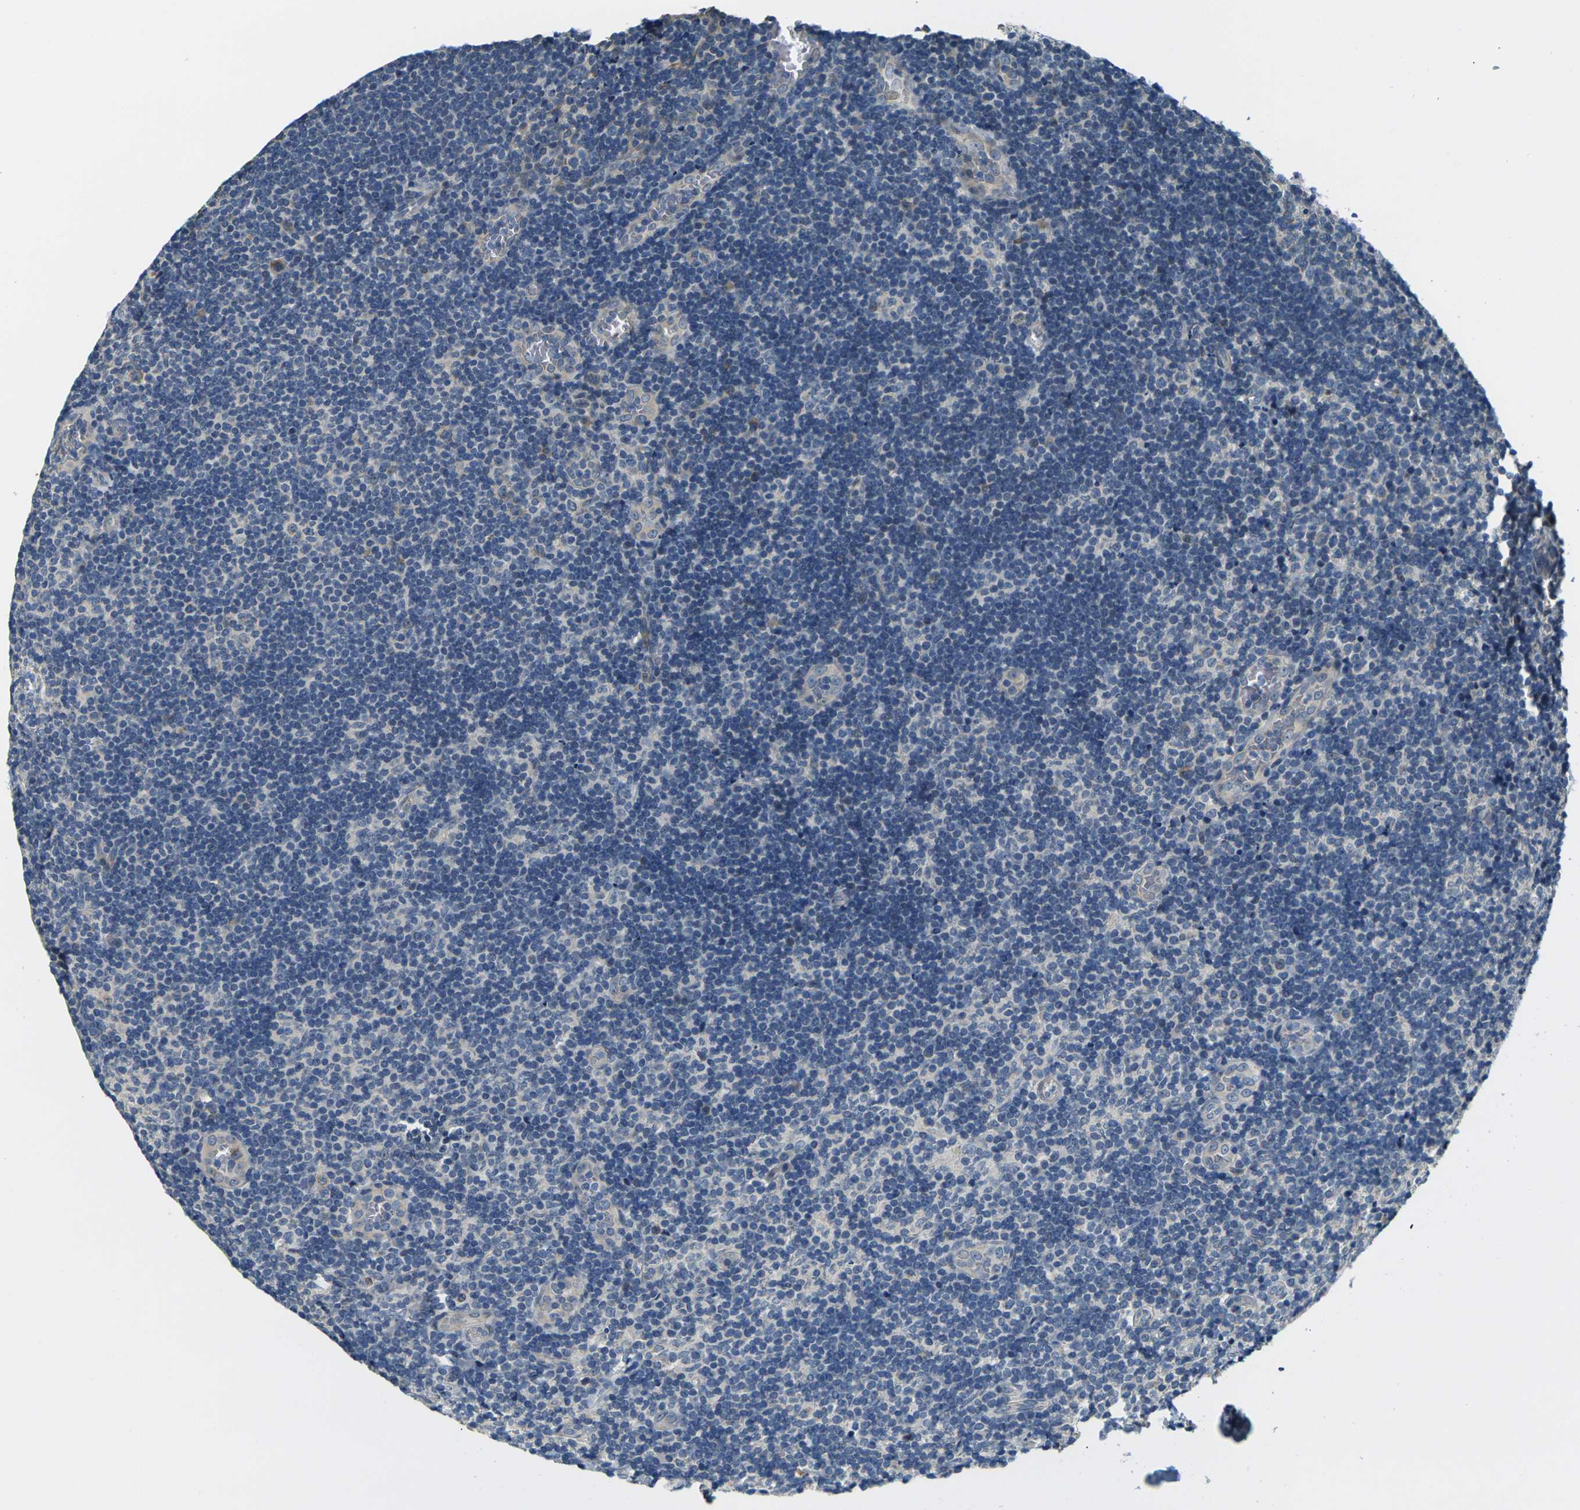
{"staining": {"intensity": "negative", "quantity": "none", "location": "none"}, "tissue": "tonsil", "cell_type": "Germinal center cells", "image_type": "normal", "snomed": [{"axis": "morphology", "description": "Normal tissue, NOS"}, {"axis": "topography", "description": "Tonsil"}], "caption": "This is a histopathology image of immunohistochemistry staining of benign tonsil, which shows no expression in germinal center cells. Nuclei are stained in blue.", "gene": "SHISAL2B", "patient": {"sex": "male", "age": 37}}